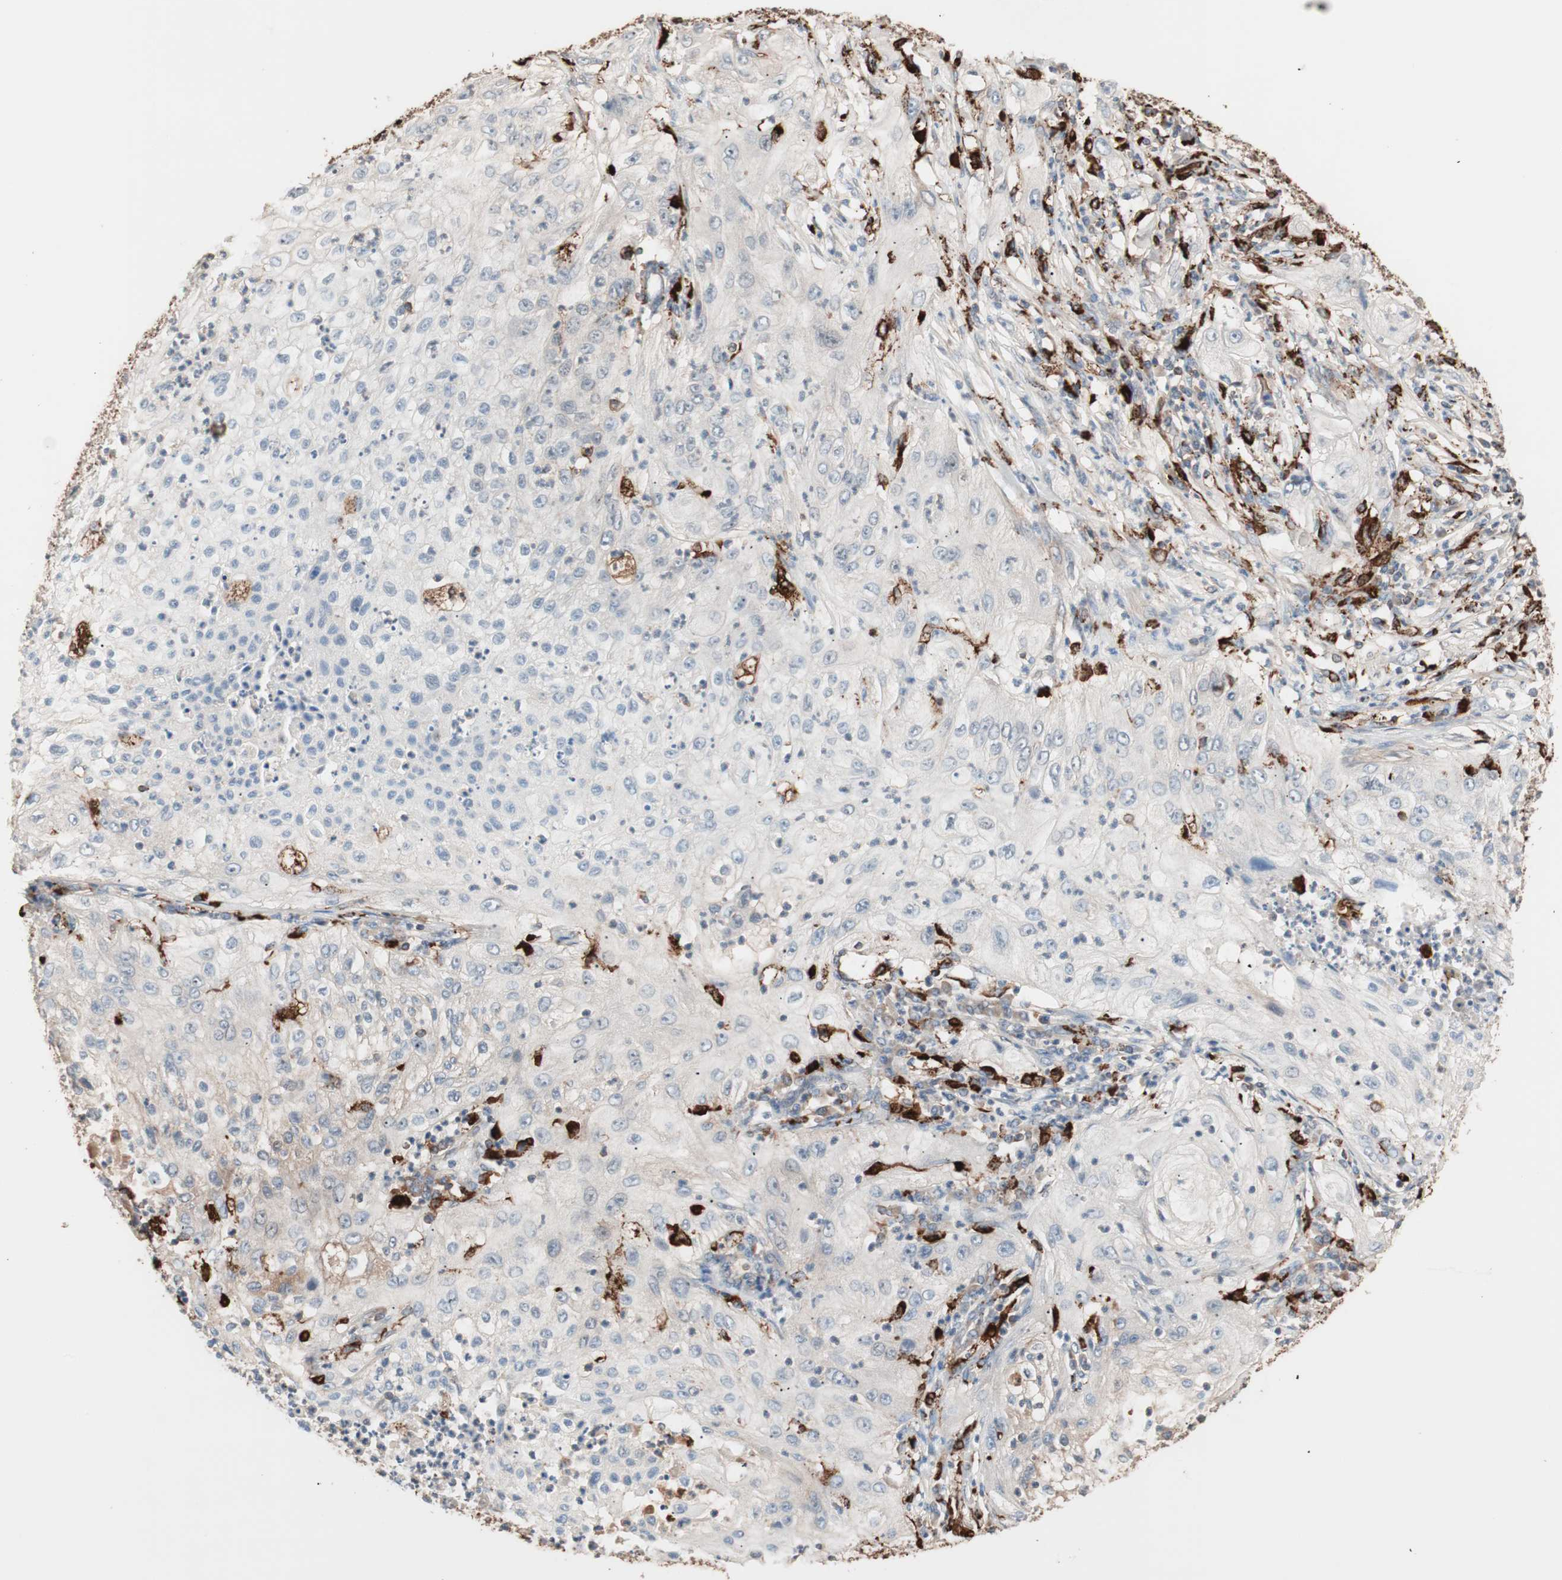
{"staining": {"intensity": "weak", "quantity": "<25%", "location": "cytoplasmic/membranous"}, "tissue": "lung cancer", "cell_type": "Tumor cells", "image_type": "cancer", "snomed": [{"axis": "morphology", "description": "Inflammation, NOS"}, {"axis": "morphology", "description": "Squamous cell carcinoma, NOS"}, {"axis": "topography", "description": "Lymph node"}, {"axis": "topography", "description": "Soft tissue"}, {"axis": "topography", "description": "Lung"}], "caption": "Photomicrograph shows no significant protein positivity in tumor cells of lung cancer.", "gene": "CCT3", "patient": {"sex": "male", "age": 66}}